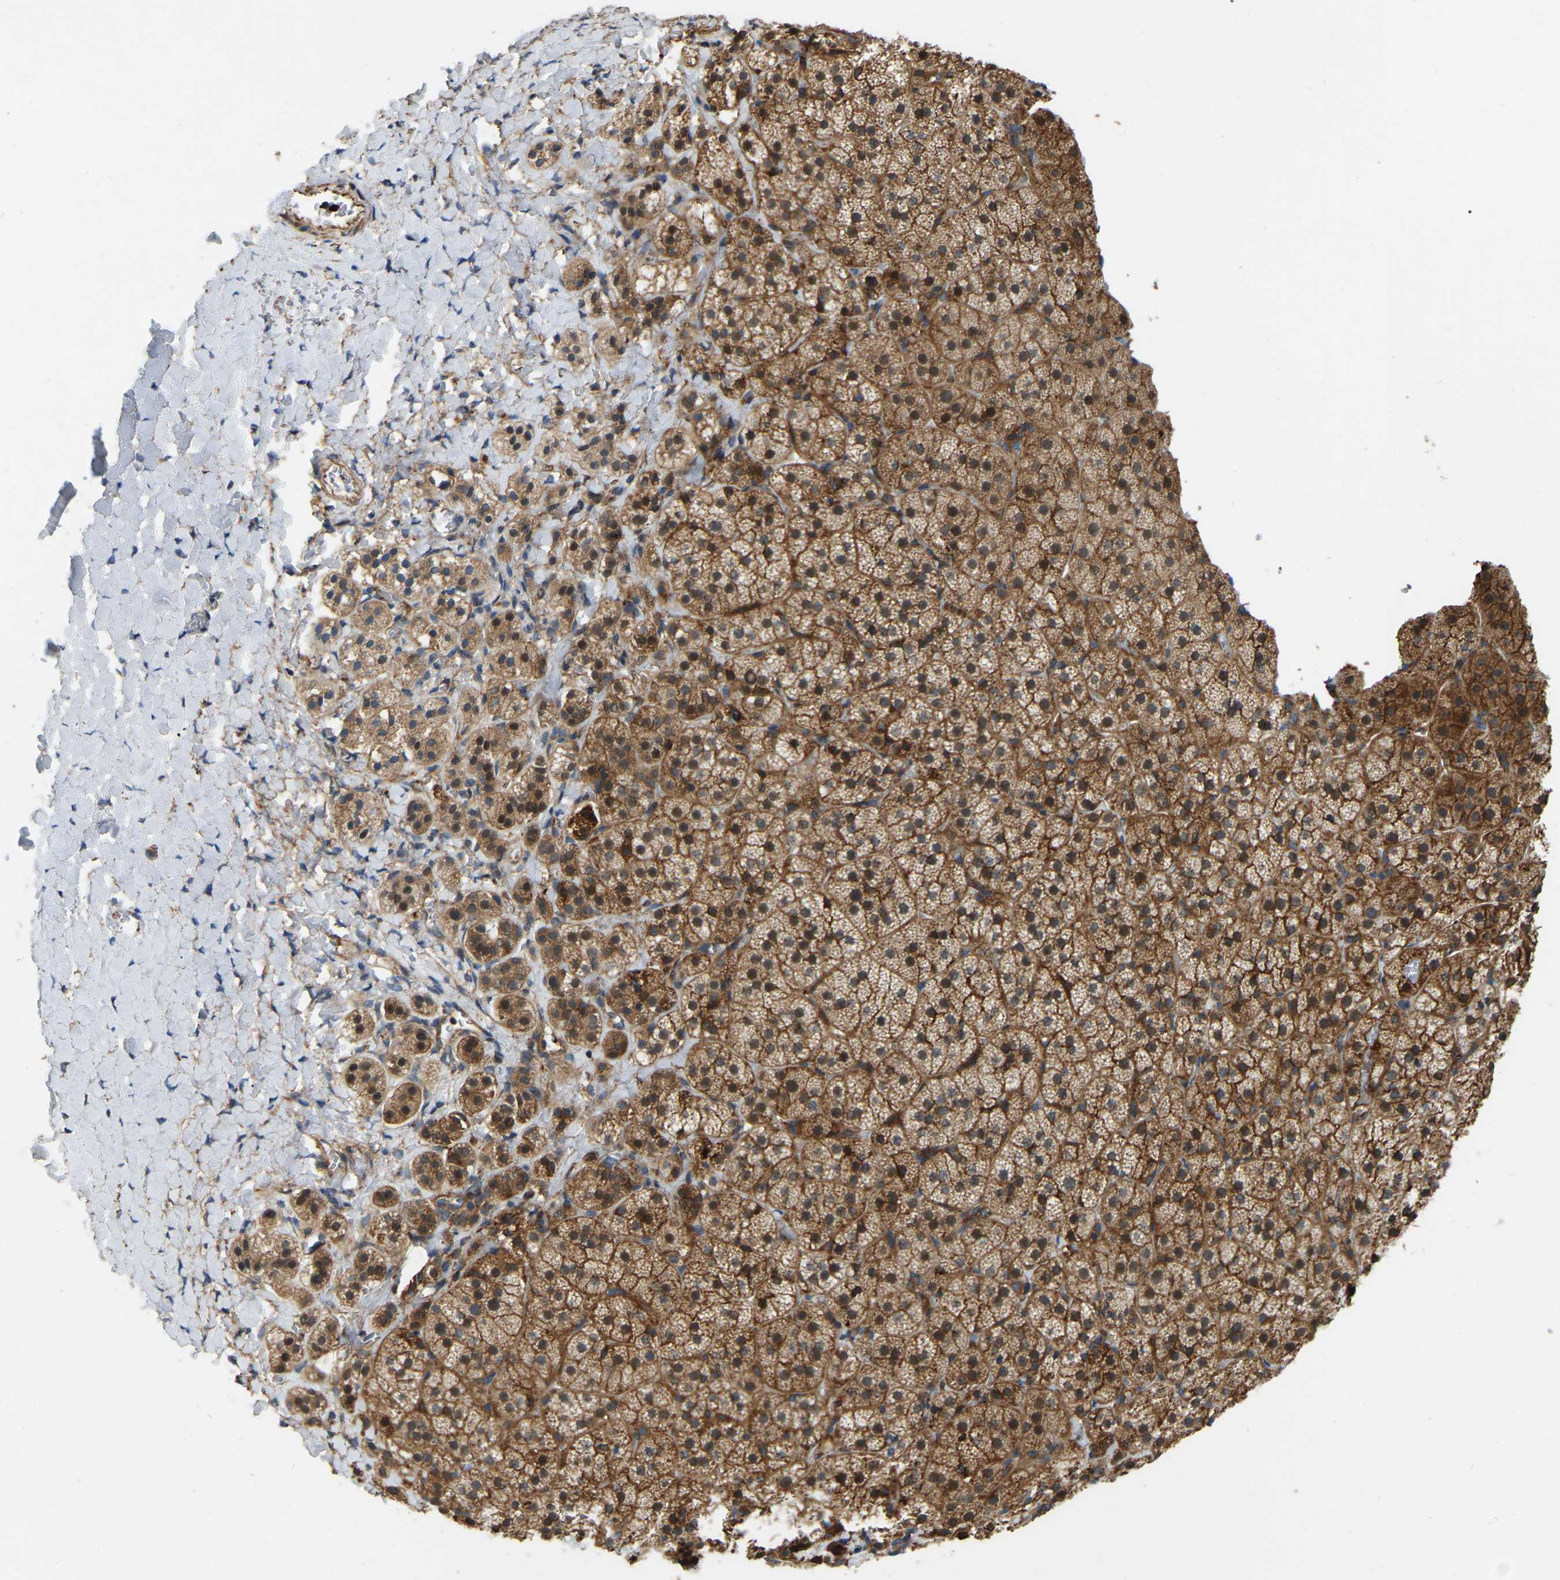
{"staining": {"intensity": "moderate", "quantity": ">75%", "location": "cytoplasmic/membranous,nuclear"}, "tissue": "adrenal gland", "cell_type": "Glandular cells", "image_type": "normal", "snomed": [{"axis": "morphology", "description": "Normal tissue, NOS"}, {"axis": "topography", "description": "Adrenal gland"}], "caption": "A brown stain labels moderate cytoplasmic/membranous,nuclear positivity of a protein in glandular cells of benign adrenal gland. (IHC, brightfield microscopy, high magnification).", "gene": "SAMD9L", "patient": {"sex": "female", "age": 44}}